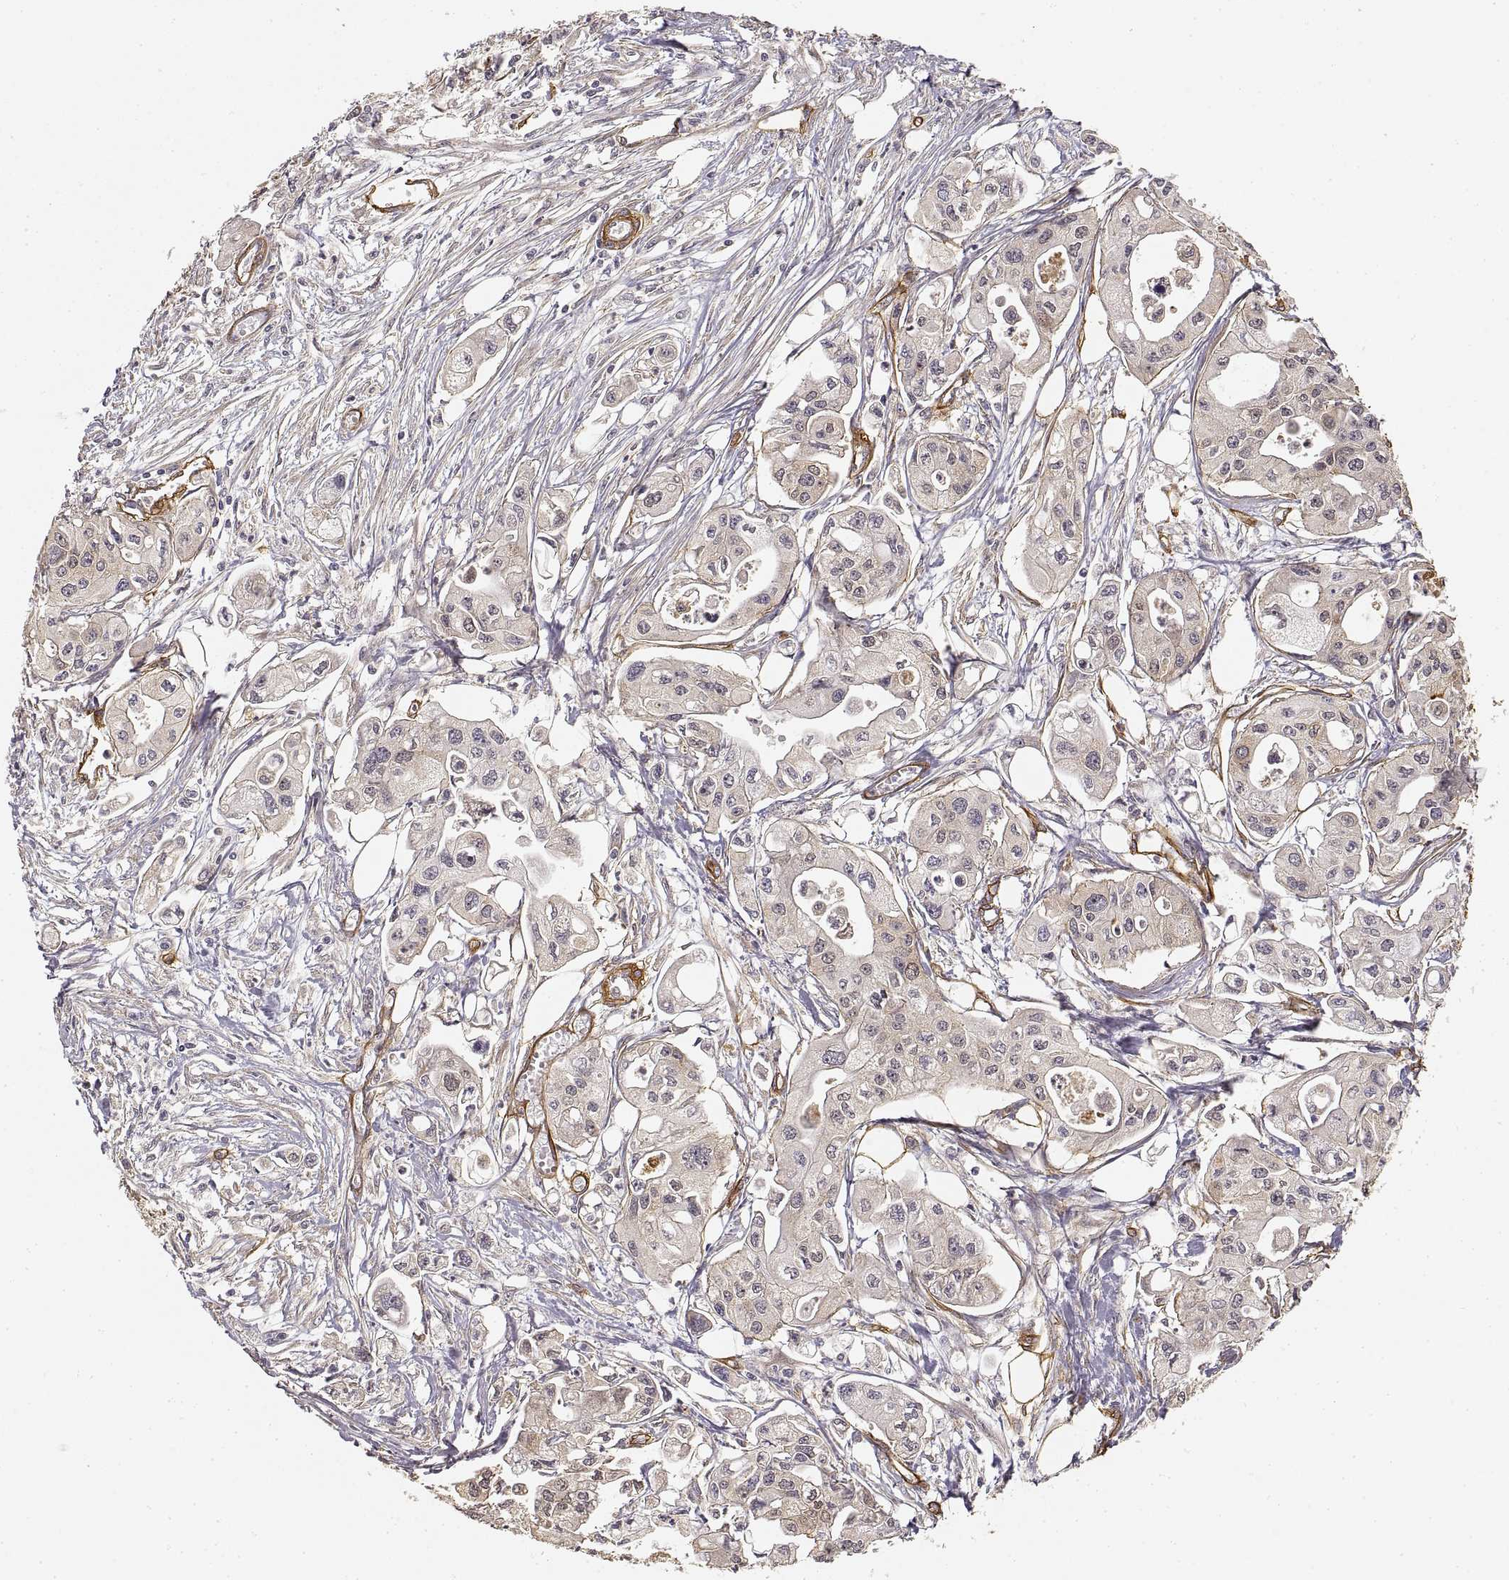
{"staining": {"intensity": "negative", "quantity": "none", "location": "none"}, "tissue": "pancreatic cancer", "cell_type": "Tumor cells", "image_type": "cancer", "snomed": [{"axis": "morphology", "description": "Adenocarcinoma, NOS"}, {"axis": "topography", "description": "Pancreas"}], "caption": "The histopathology image exhibits no significant positivity in tumor cells of pancreatic cancer (adenocarcinoma). (Immunohistochemistry (ihc), brightfield microscopy, high magnification).", "gene": "LAMA4", "patient": {"sex": "male", "age": 70}}